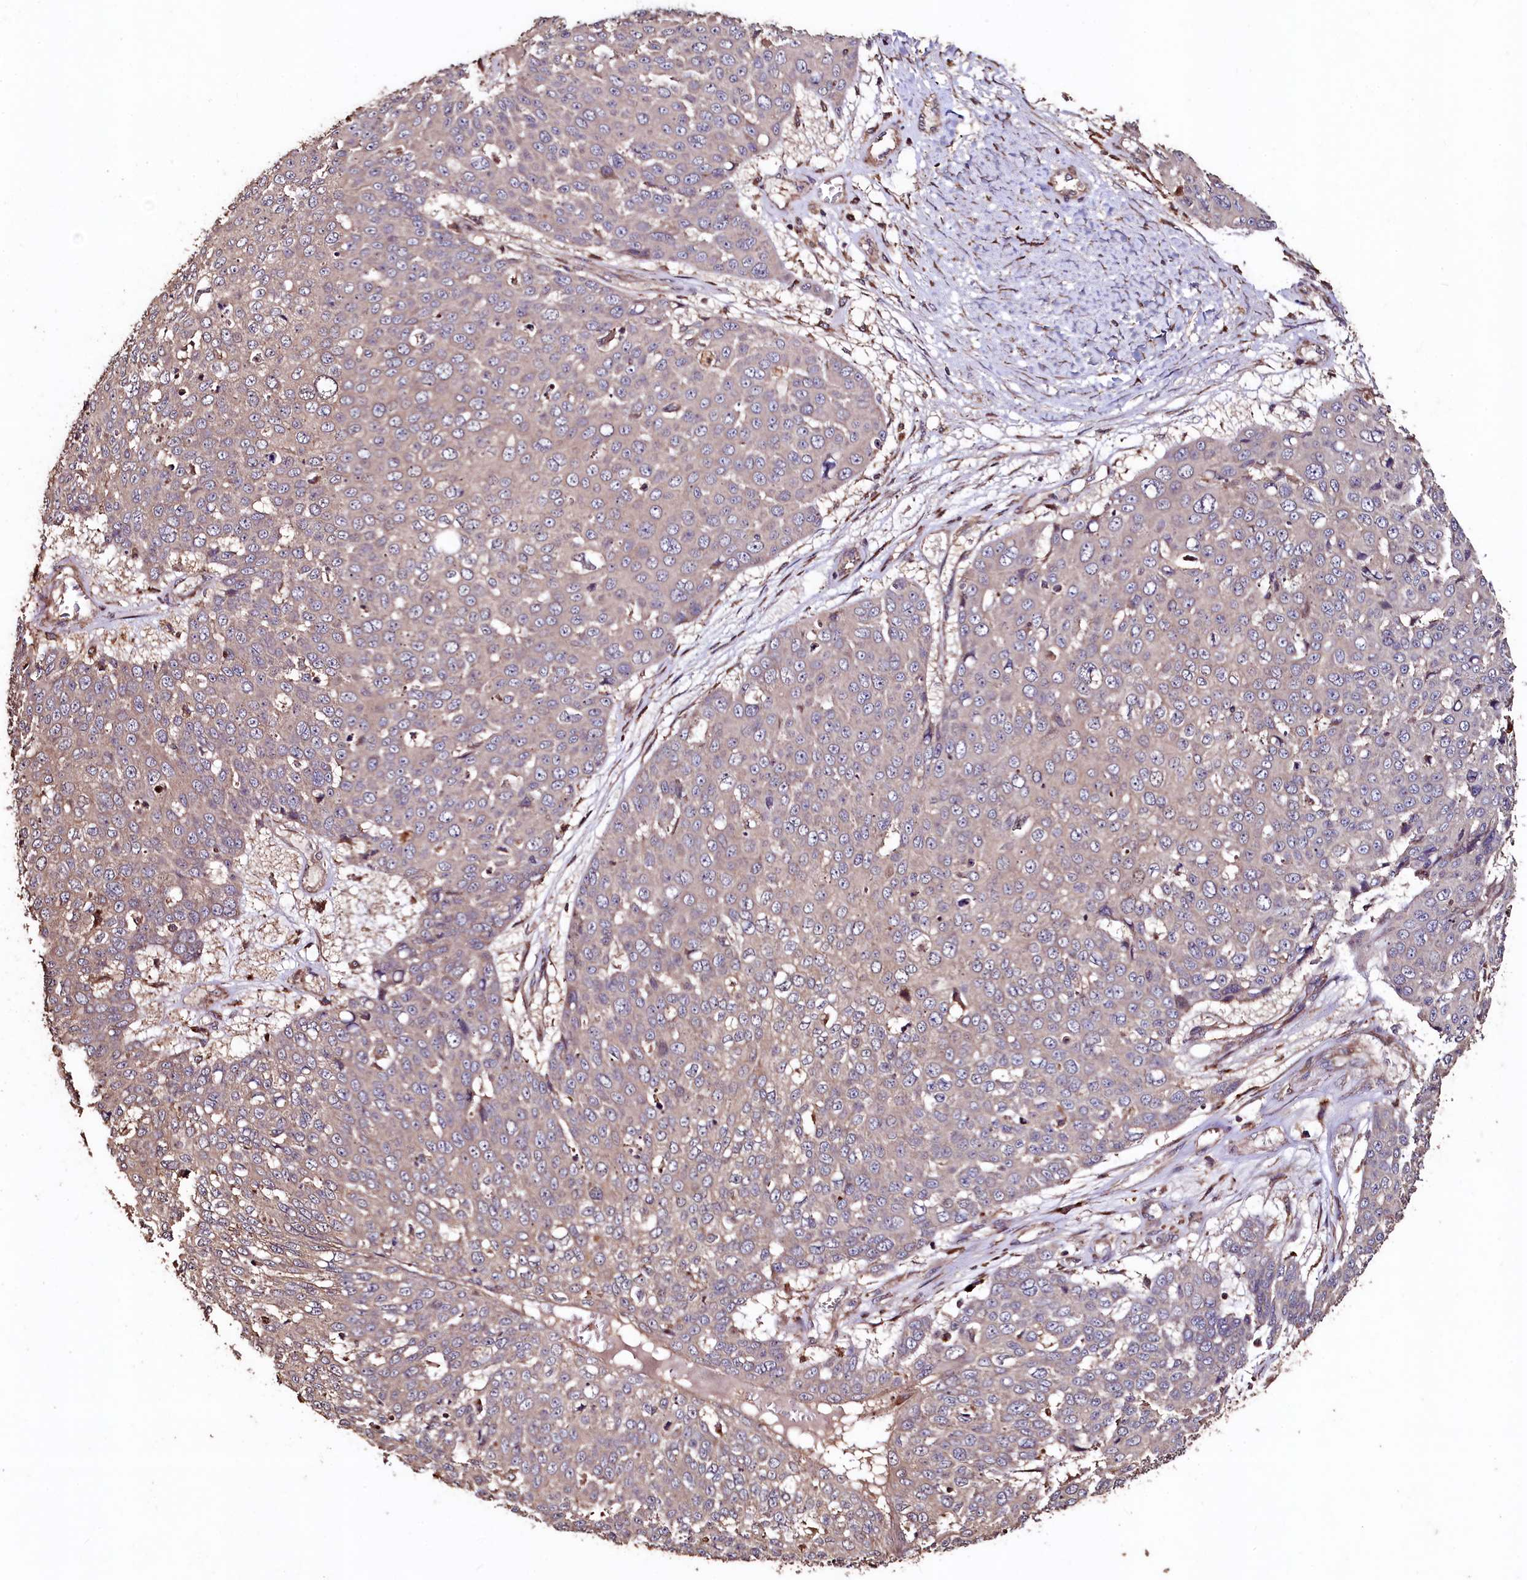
{"staining": {"intensity": "negative", "quantity": "none", "location": "none"}, "tissue": "skin cancer", "cell_type": "Tumor cells", "image_type": "cancer", "snomed": [{"axis": "morphology", "description": "Squamous cell carcinoma, NOS"}, {"axis": "topography", "description": "Skin"}], "caption": "Skin squamous cell carcinoma was stained to show a protein in brown. There is no significant positivity in tumor cells.", "gene": "TMEM98", "patient": {"sex": "male", "age": 71}}